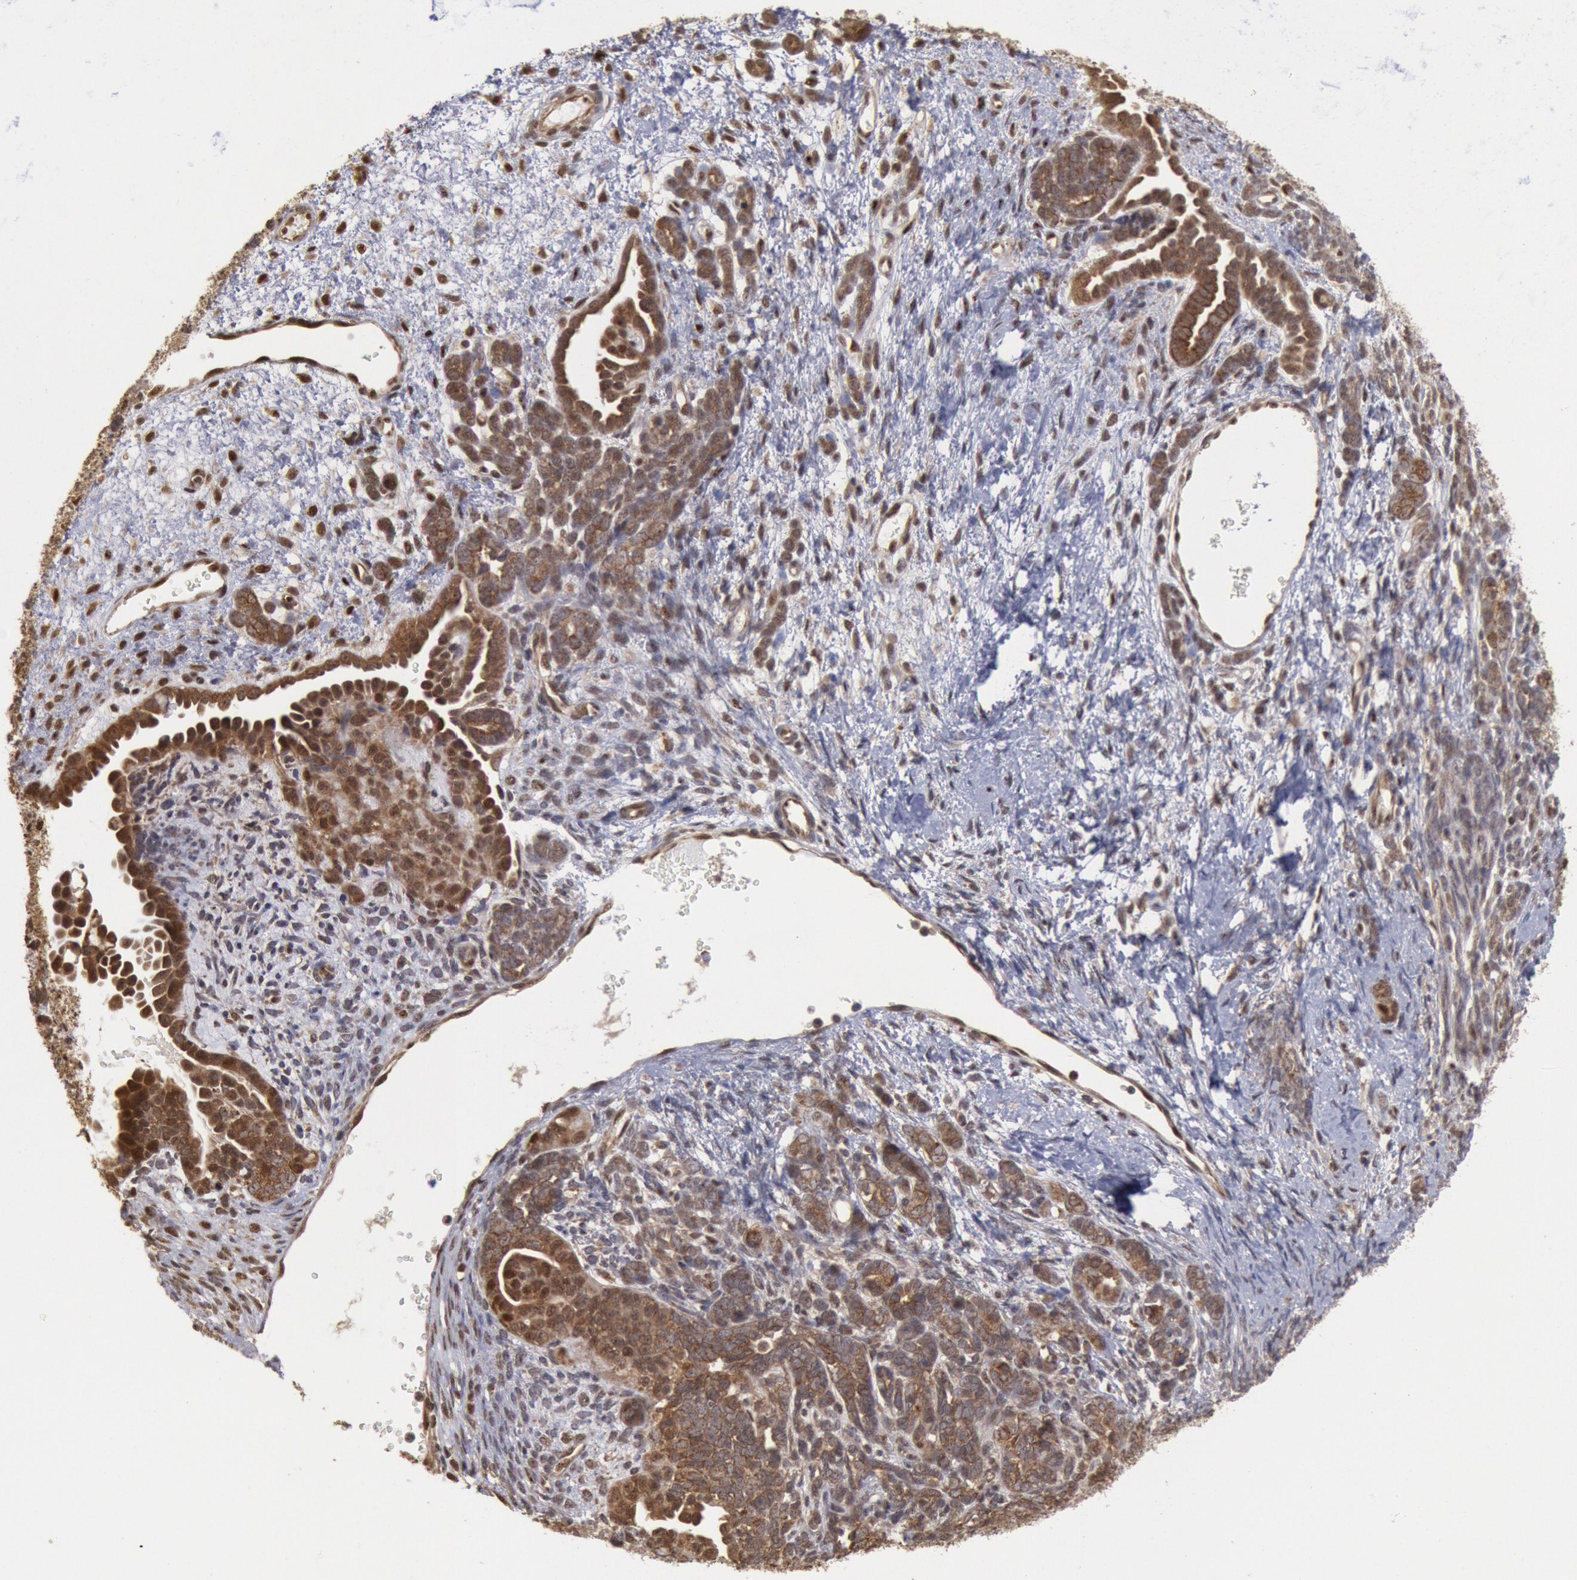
{"staining": {"intensity": "strong", "quantity": ">75%", "location": "cytoplasmic/membranous"}, "tissue": "endometrial cancer", "cell_type": "Tumor cells", "image_type": "cancer", "snomed": [{"axis": "morphology", "description": "Neoplasm, malignant, NOS"}, {"axis": "topography", "description": "Endometrium"}], "caption": "Approximately >75% of tumor cells in human endometrial cancer (malignant neoplasm) exhibit strong cytoplasmic/membranous protein staining as visualized by brown immunohistochemical staining.", "gene": "STX17", "patient": {"sex": "female", "age": 74}}